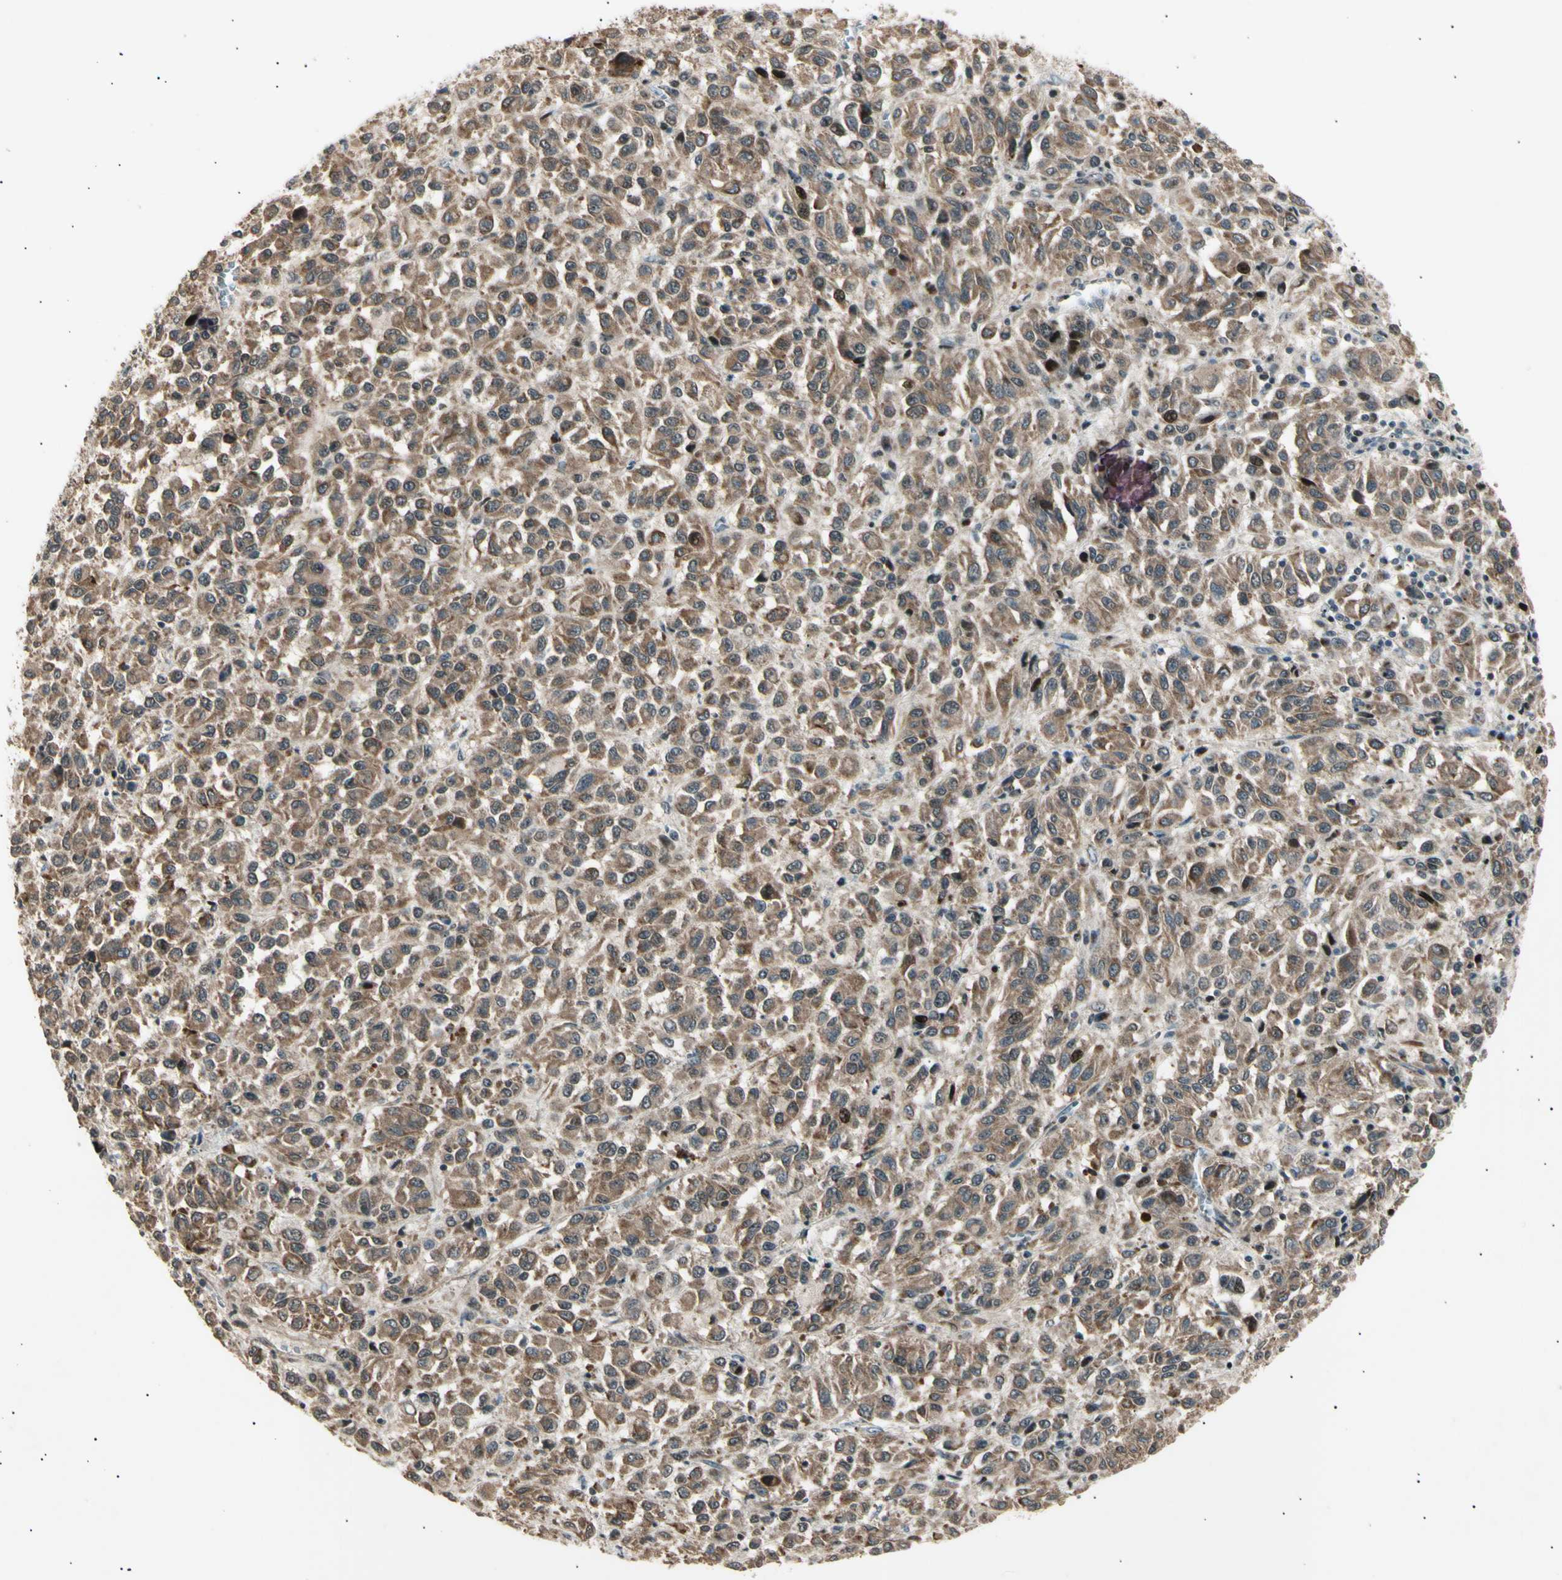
{"staining": {"intensity": "moderate", "quantity": ">75%", "location": "cytoplasmic/membranous,nuclear"}, "tissue": "melanoma", "cell_type": "Tumor cells", "image_type": "cancer", "snomed": [{"axis": "morphology", "description": "Malignant melanoma, Metastatic site"}, {"axis": "topography", "description": "Lung"}], "caption": "Melanoma tissue reveals moderate cytoplasmic/membranous and nuclear expression in about >75% of tumor cells", "gene": "NUAK2", "patient": {"sex": "male", "age": 64}}